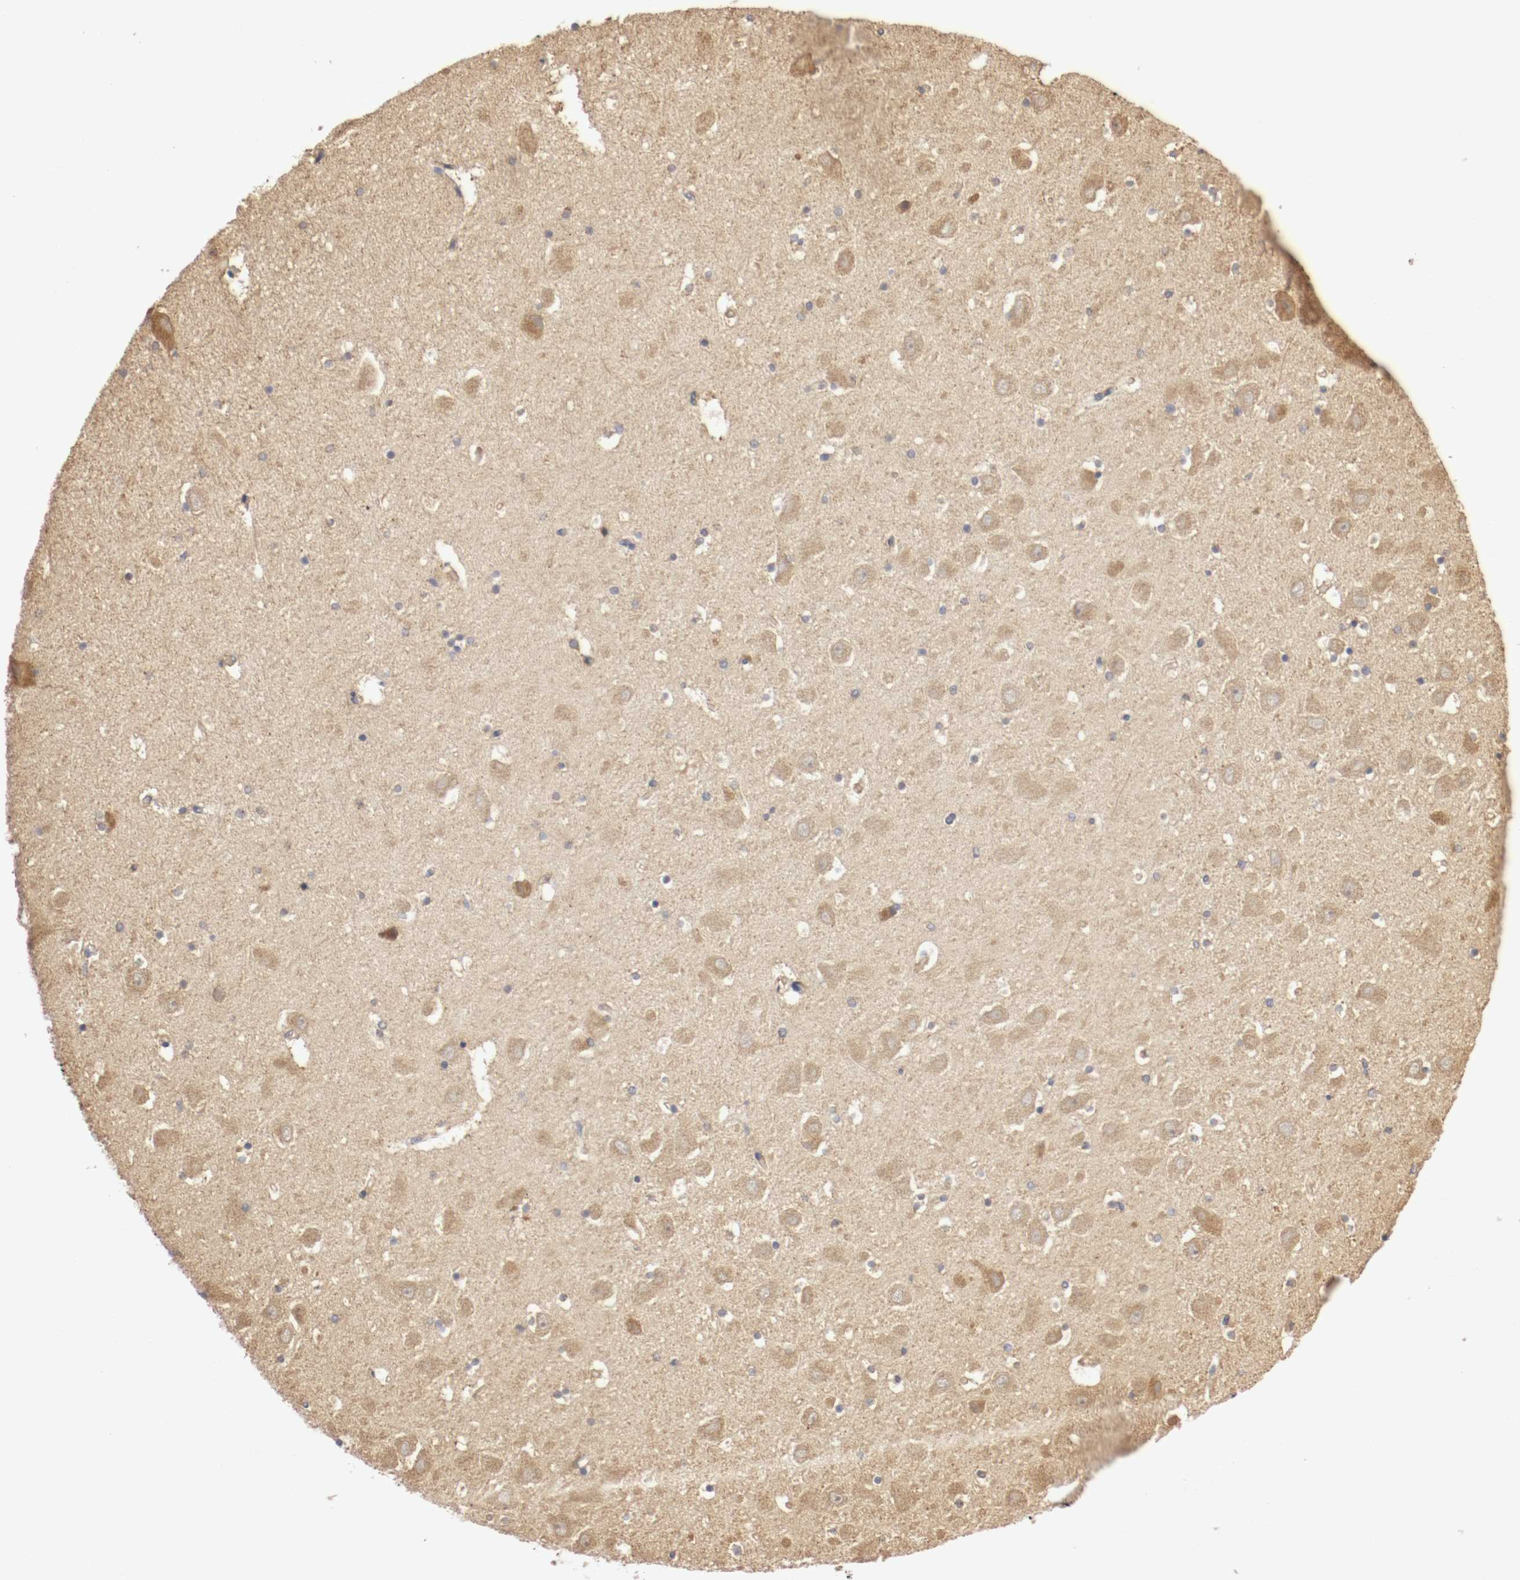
{"staining": {"intensity": "moderate", "quantity": "25%-75%", "location": "cytoplasmic/membranous"}, "tissue": "hippocampus", "cell_type": "Glial cells", "image_type": "normal", "snomed": [{"axis": "morphology", "description": "Normal tissue, NOS"}, {"axis": "topography", "description": "Hippocampus"}], "caption": "Immunohistochemistry (IHC) of normal hippocampus reveals medium levels of moderate cytoplasmic/membranous expression in about 25%-75% of glial cells. (DAB = brown stain, brightfield microscopy at high magnification).", "gene": "VEZT", "patient": {"sex": "male", "age": 45}}